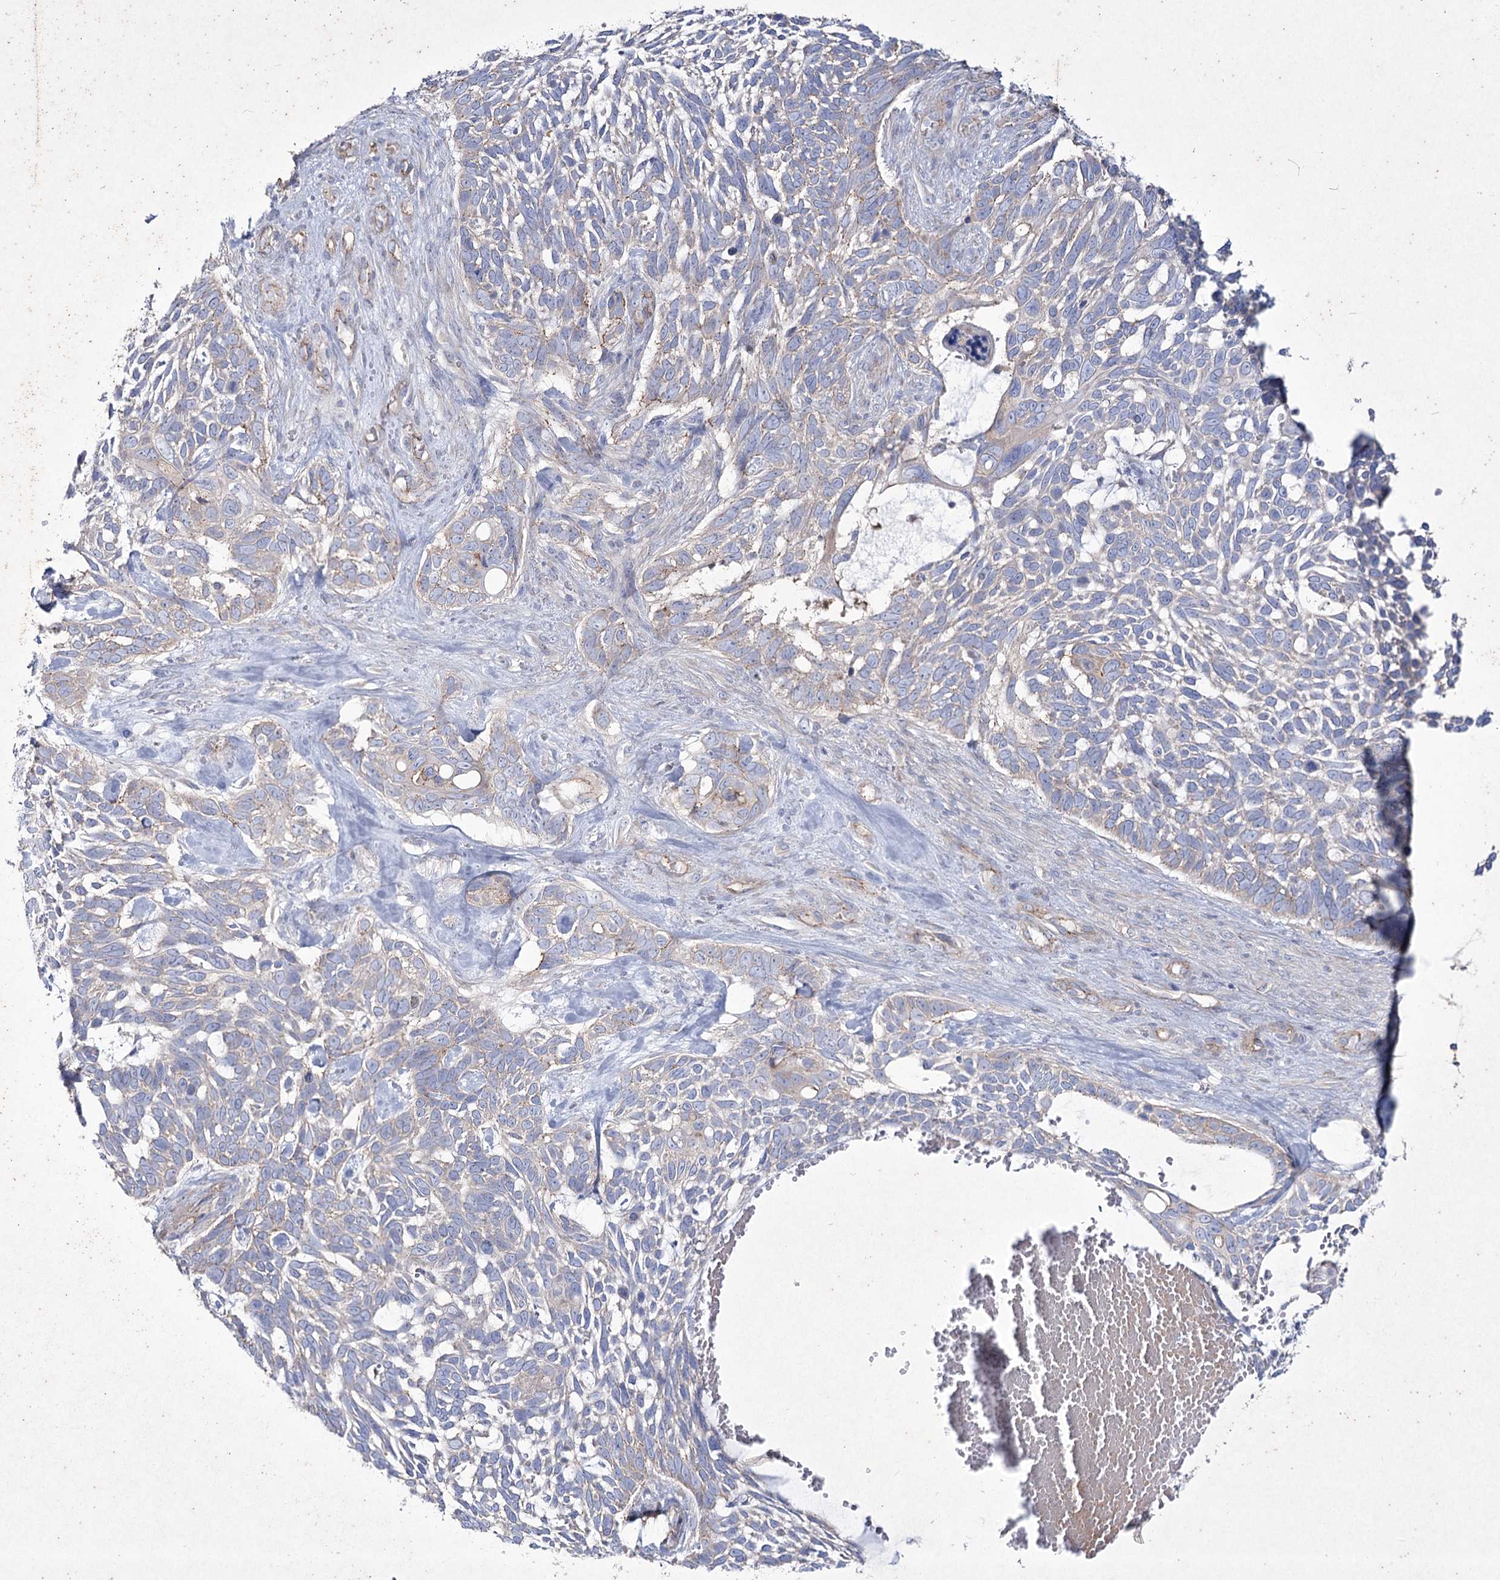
{"staining": {"intensity": "weak", "quantity": "<25%", "location": "cytoplasmic/membranous"}, "tissue": "skin cancer", "cell_type": "Tumor cells", "image_type": "cancer", "snomed": [{"axis": "morphology", "description": "Basal cell carcinoma"}, {"axis": "topography", "description": "Skin"}], "caption": "Immunohistochemistry photomicrograph of neoplastic tissue: human skin cancer (basal cell carcinoma) stained with DAB exhibits no significant protein positivity in tumor cells.", "gene": "LDLRAD3", "patient": {"sex": "male", "age": 88}}